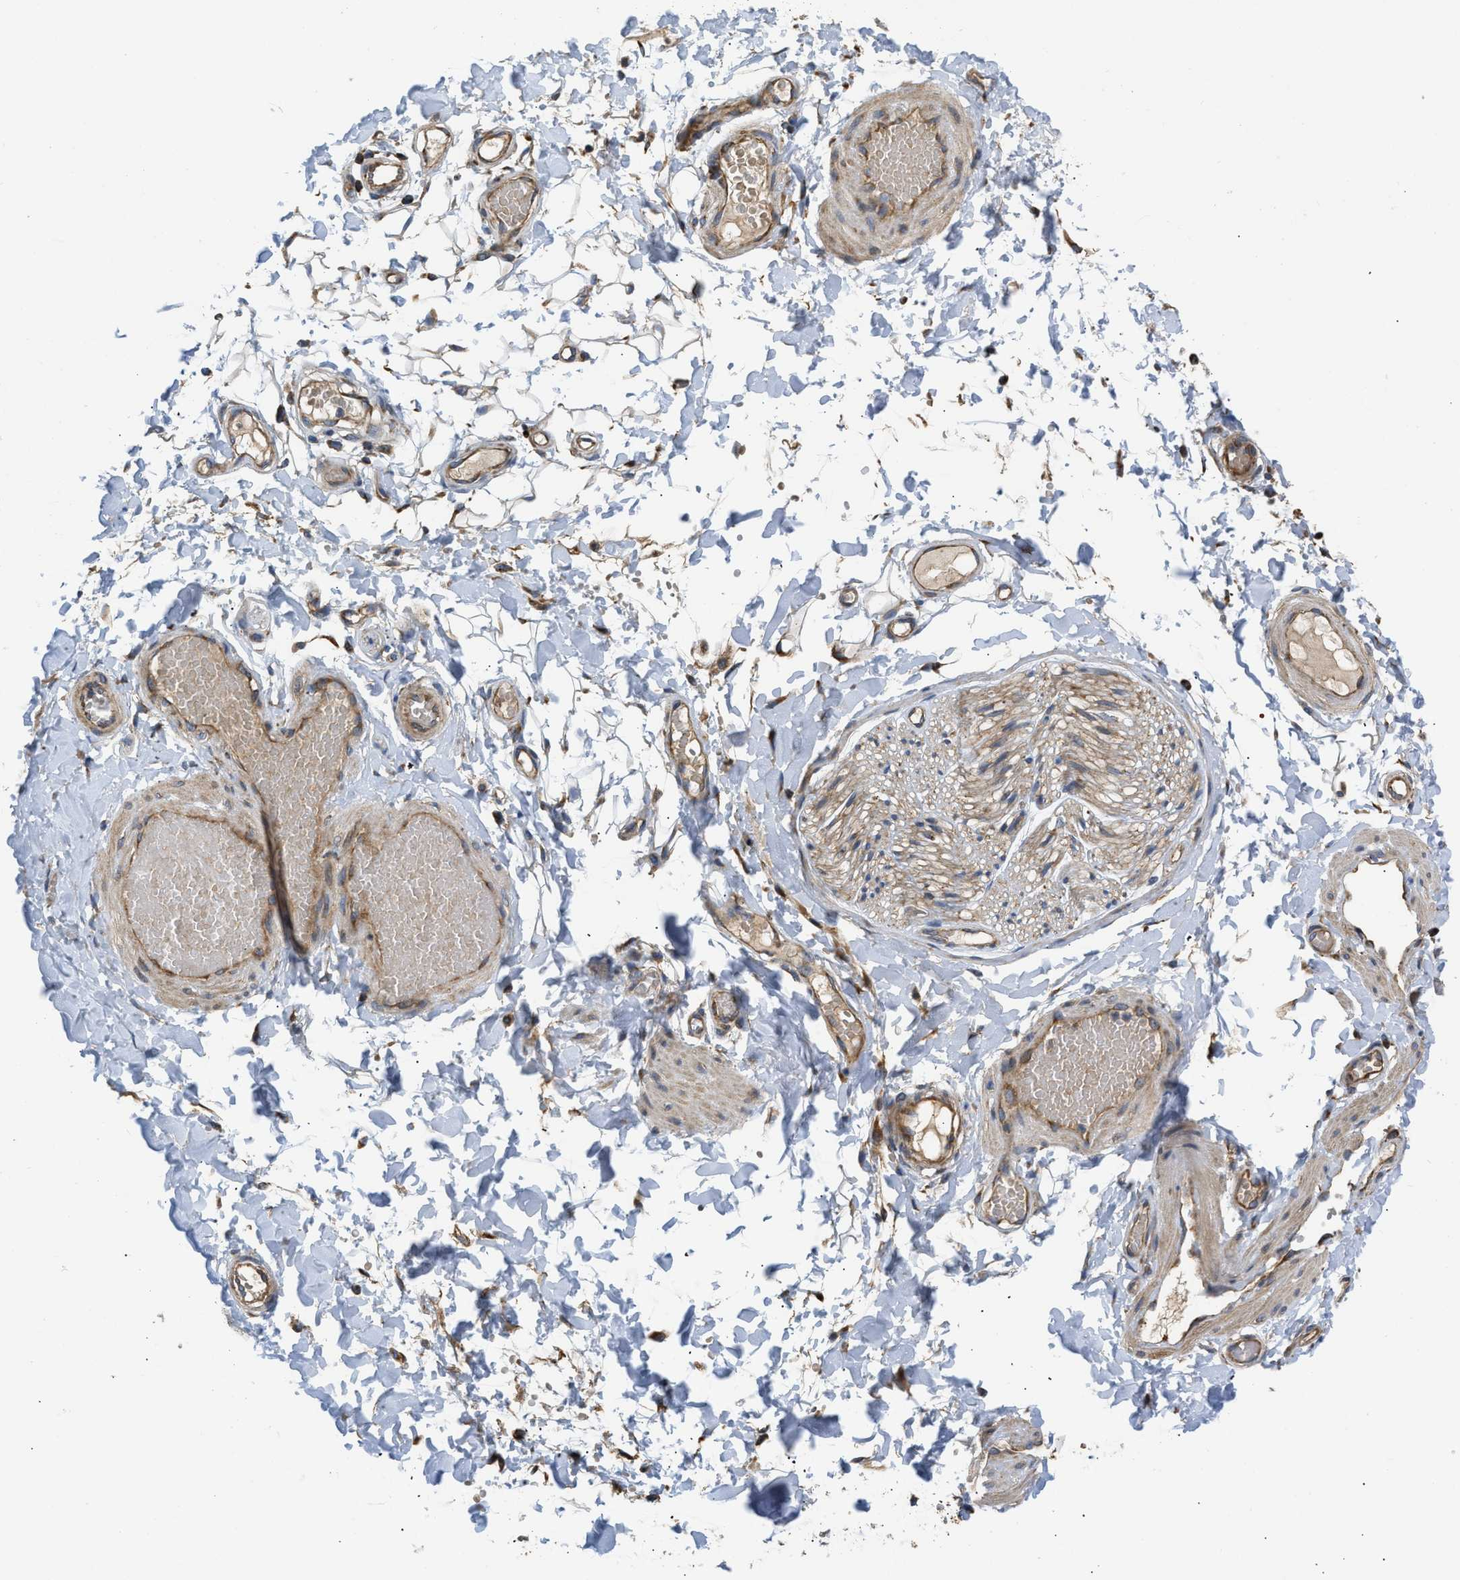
{"staining": {"intensity": "moderate", "quantity": ">75%", "location": "cytoplasmic/membranous"}, "tissue": "adipose tissue", "cell_type": "Adipocytes", "image_type": "normal", "snomed": [{"axis": "morphology", "description": "Normal tissue, NOS"}, {"axis": "topography", "description": "Adipose tissue"}, {"axis": "topography", "description": "Vascular tissue"}, {"axis": "topography", "description": "Peripheral nerve tissue"}], "caption": "Brown immunohistochemical staining in unremarkable adipose tissue reveals moderate cytoplasmic/membranous expression in approximately >75% of adipocytes.", "gene": "OPTN", "patient": {"sex": "male", "age": 25}}